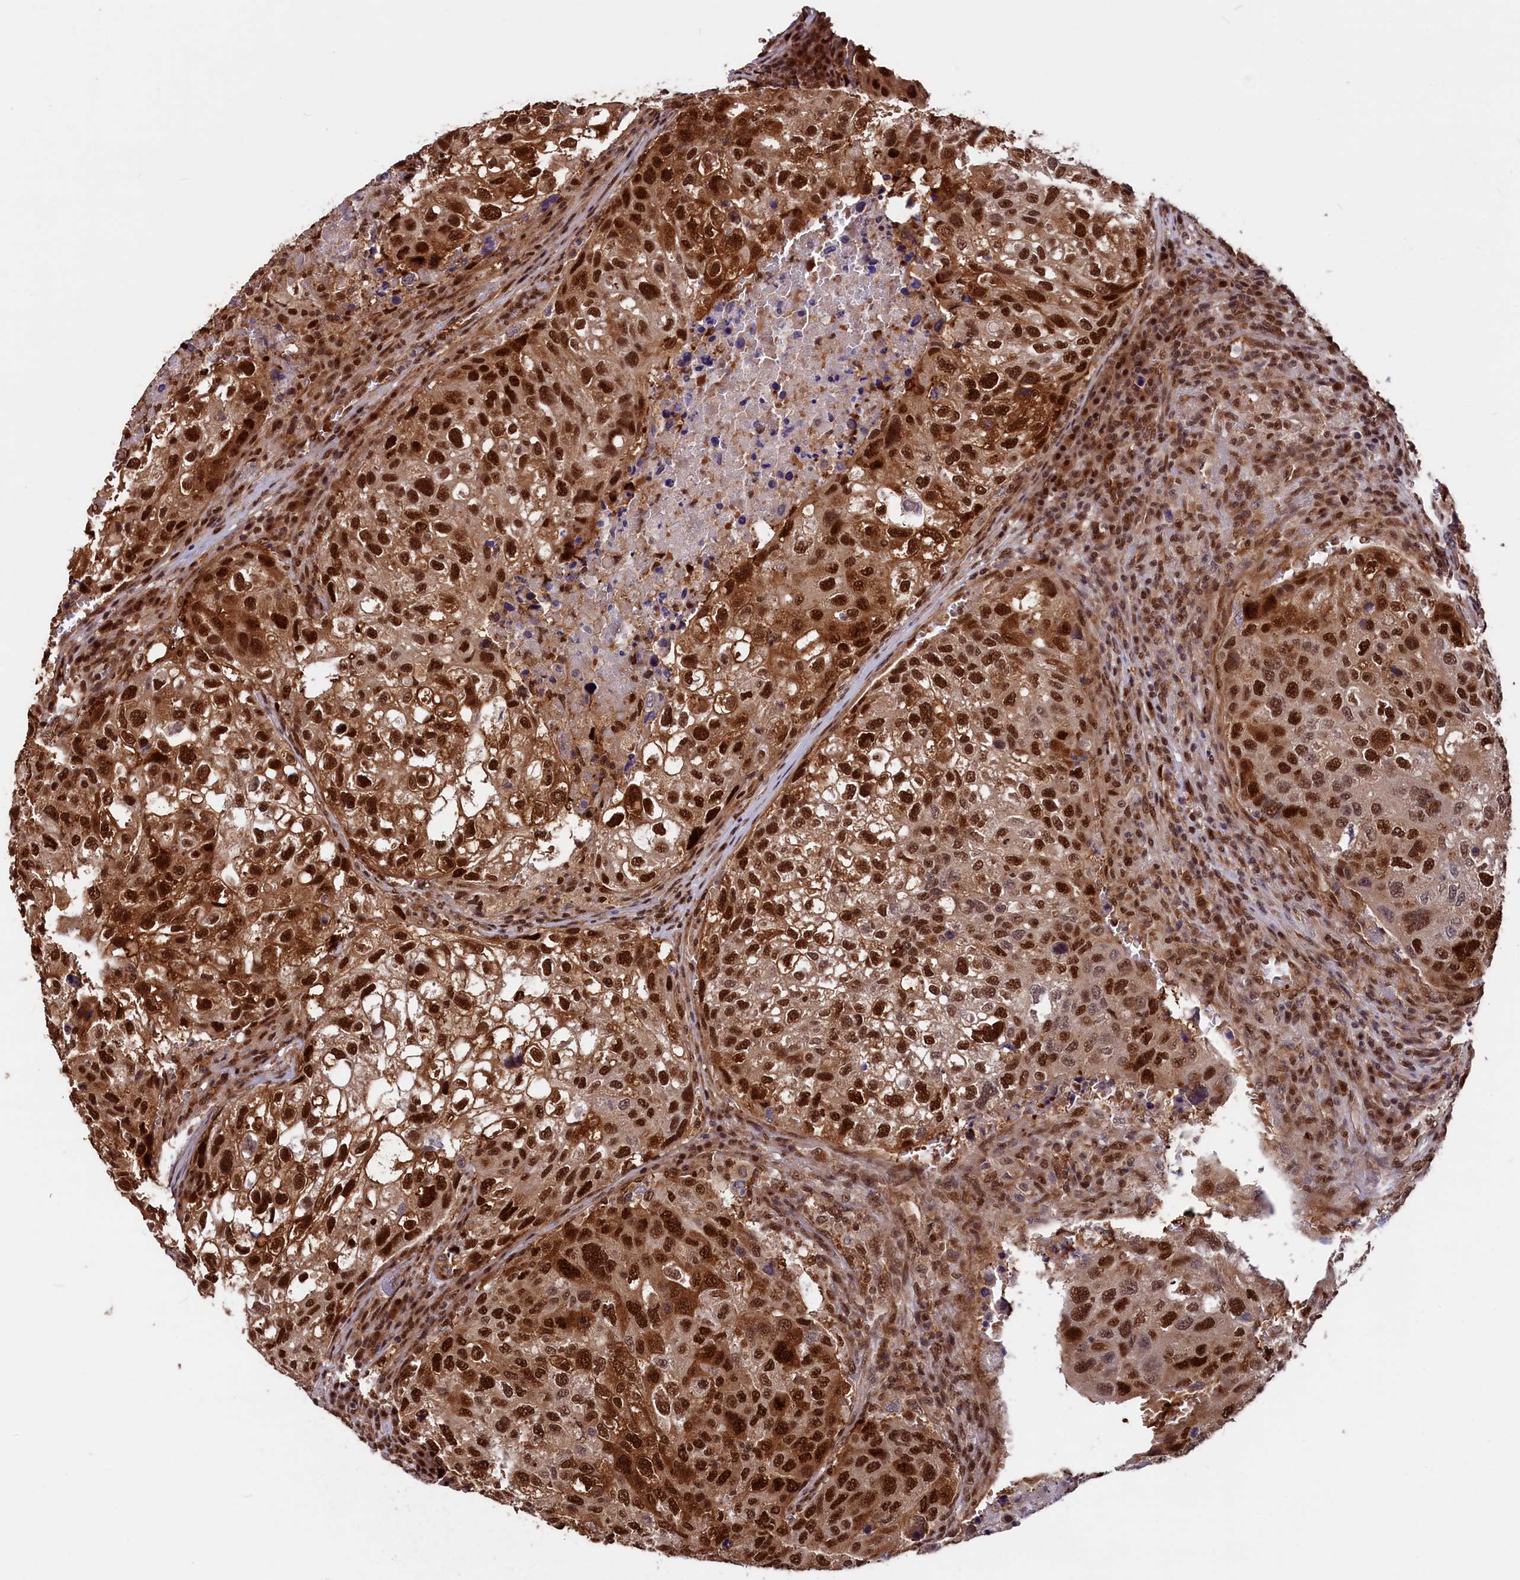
{"staining": {"intensity": "strong", "quantity": "25%-75%", "location": "cytoplasmic/membranous,nuclear"}, "tissue": "urothelial cancer", "cell_type": "Tumor cells", "image_type": "cancer", "snomed": [{"axis": "morphology", "description": "Urothelial carcinoma, High grade"}, {"axis": "topography", "description": "Lymph node"}, {"axis": "topography", "description": "Urinary bladder"}], "caption": "Immunohistochemistry (DAB) staining of urothelial carcinoma (high-grade) shows strong cytoplasmic/membranous and nuclear protein expression in approximately 25%-75% of tumor cells. (DAB IHC, brown staining for protein, blue staining for nuclei).", "gene": "ADRM1", "patient": {"sex": "male", "age": 51}}